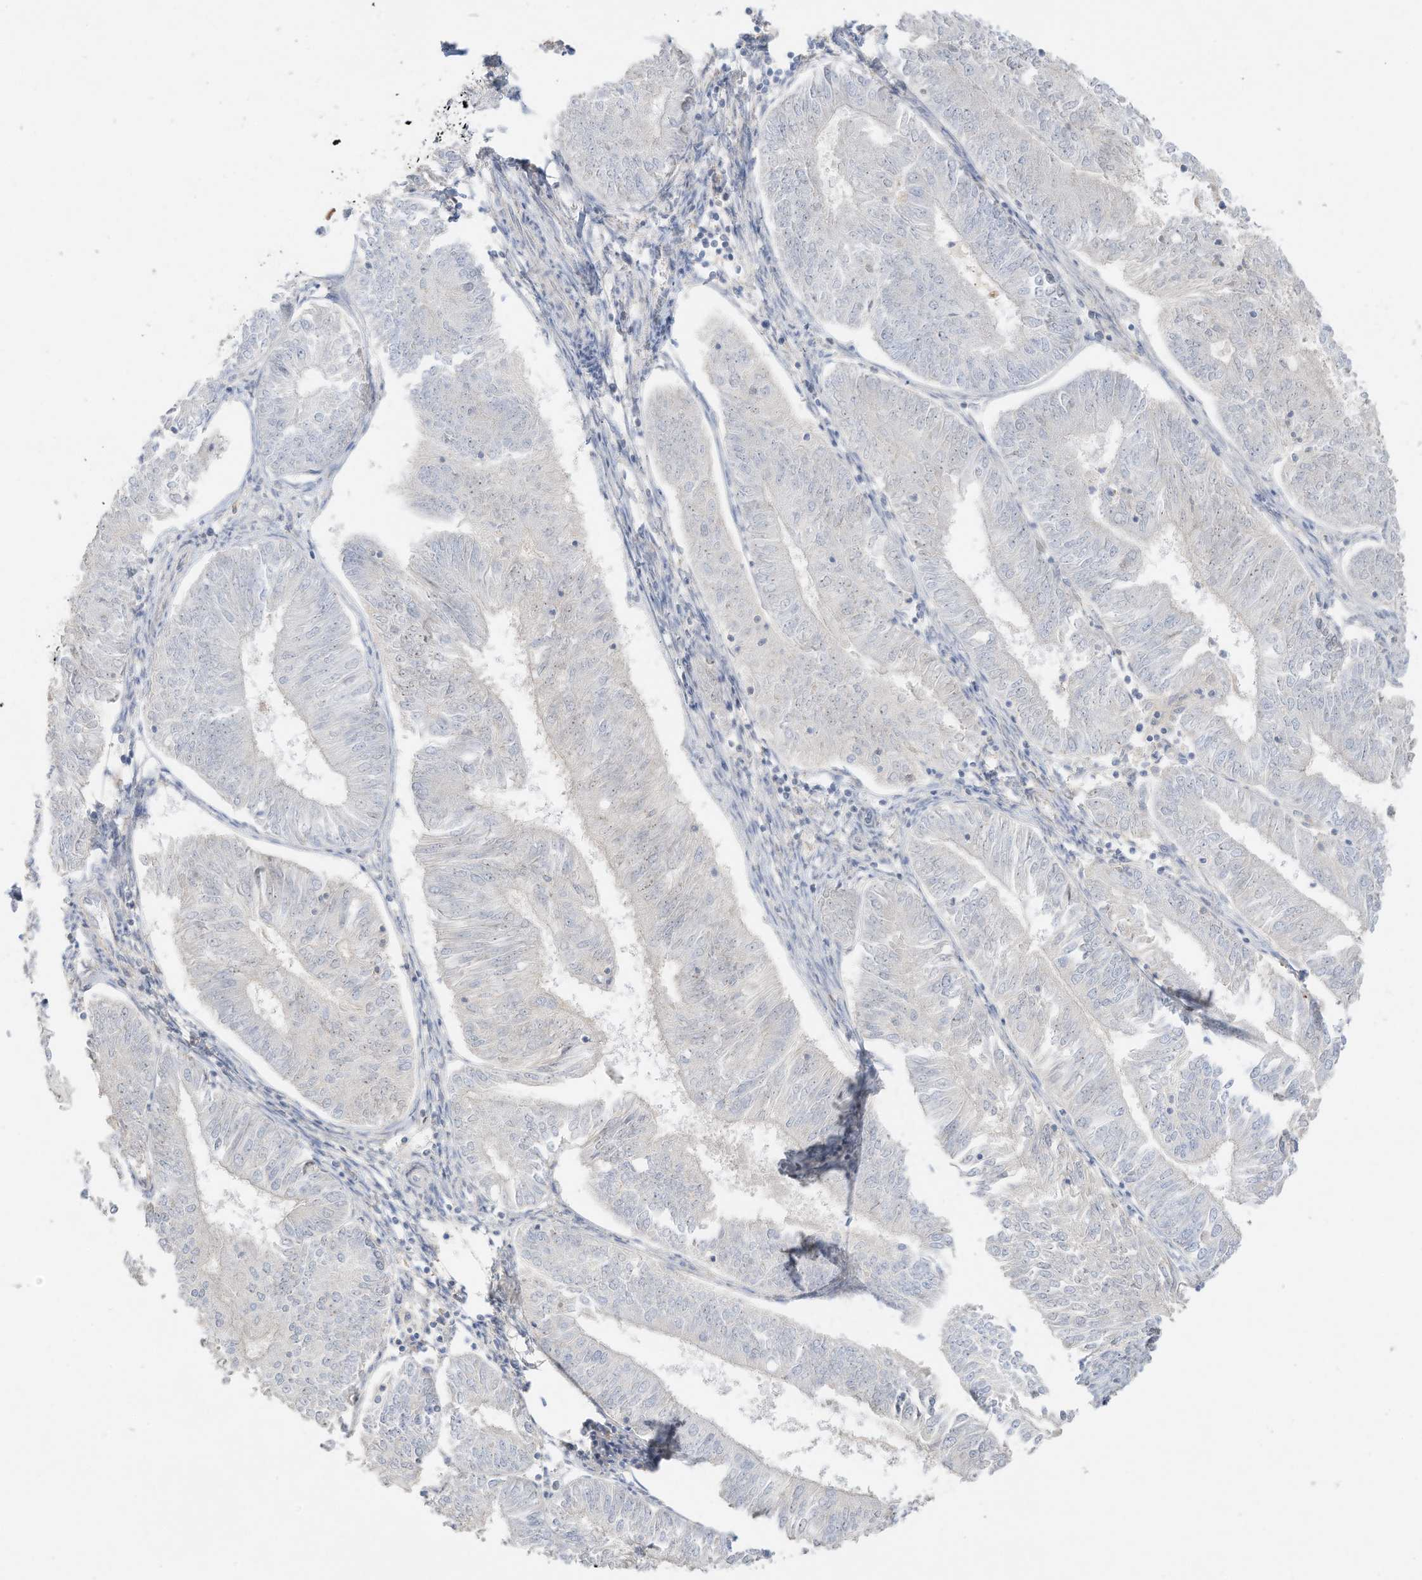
{"staining": {"intensity": "negative", "quantity": "none", "location": "none"}, "tissue": "endometrial cancer", "cell_type": "Tumor cells", "image_type": "cancer", "snomed": [{"axis": "morphology", "description": "Adenocarcinoma, NOS"}, {"axis": "topography", "description": "Endometrium"}], "caption": "DAB immunohistochemical staining of endometrial cancer (adenocarcinoma) demonstrates no significant expression in tumor cells. (IHC, brightfield microscopy, high magnification).", "gene": "ZBTB41", "patient": {"sex": "female", "age": 58}}